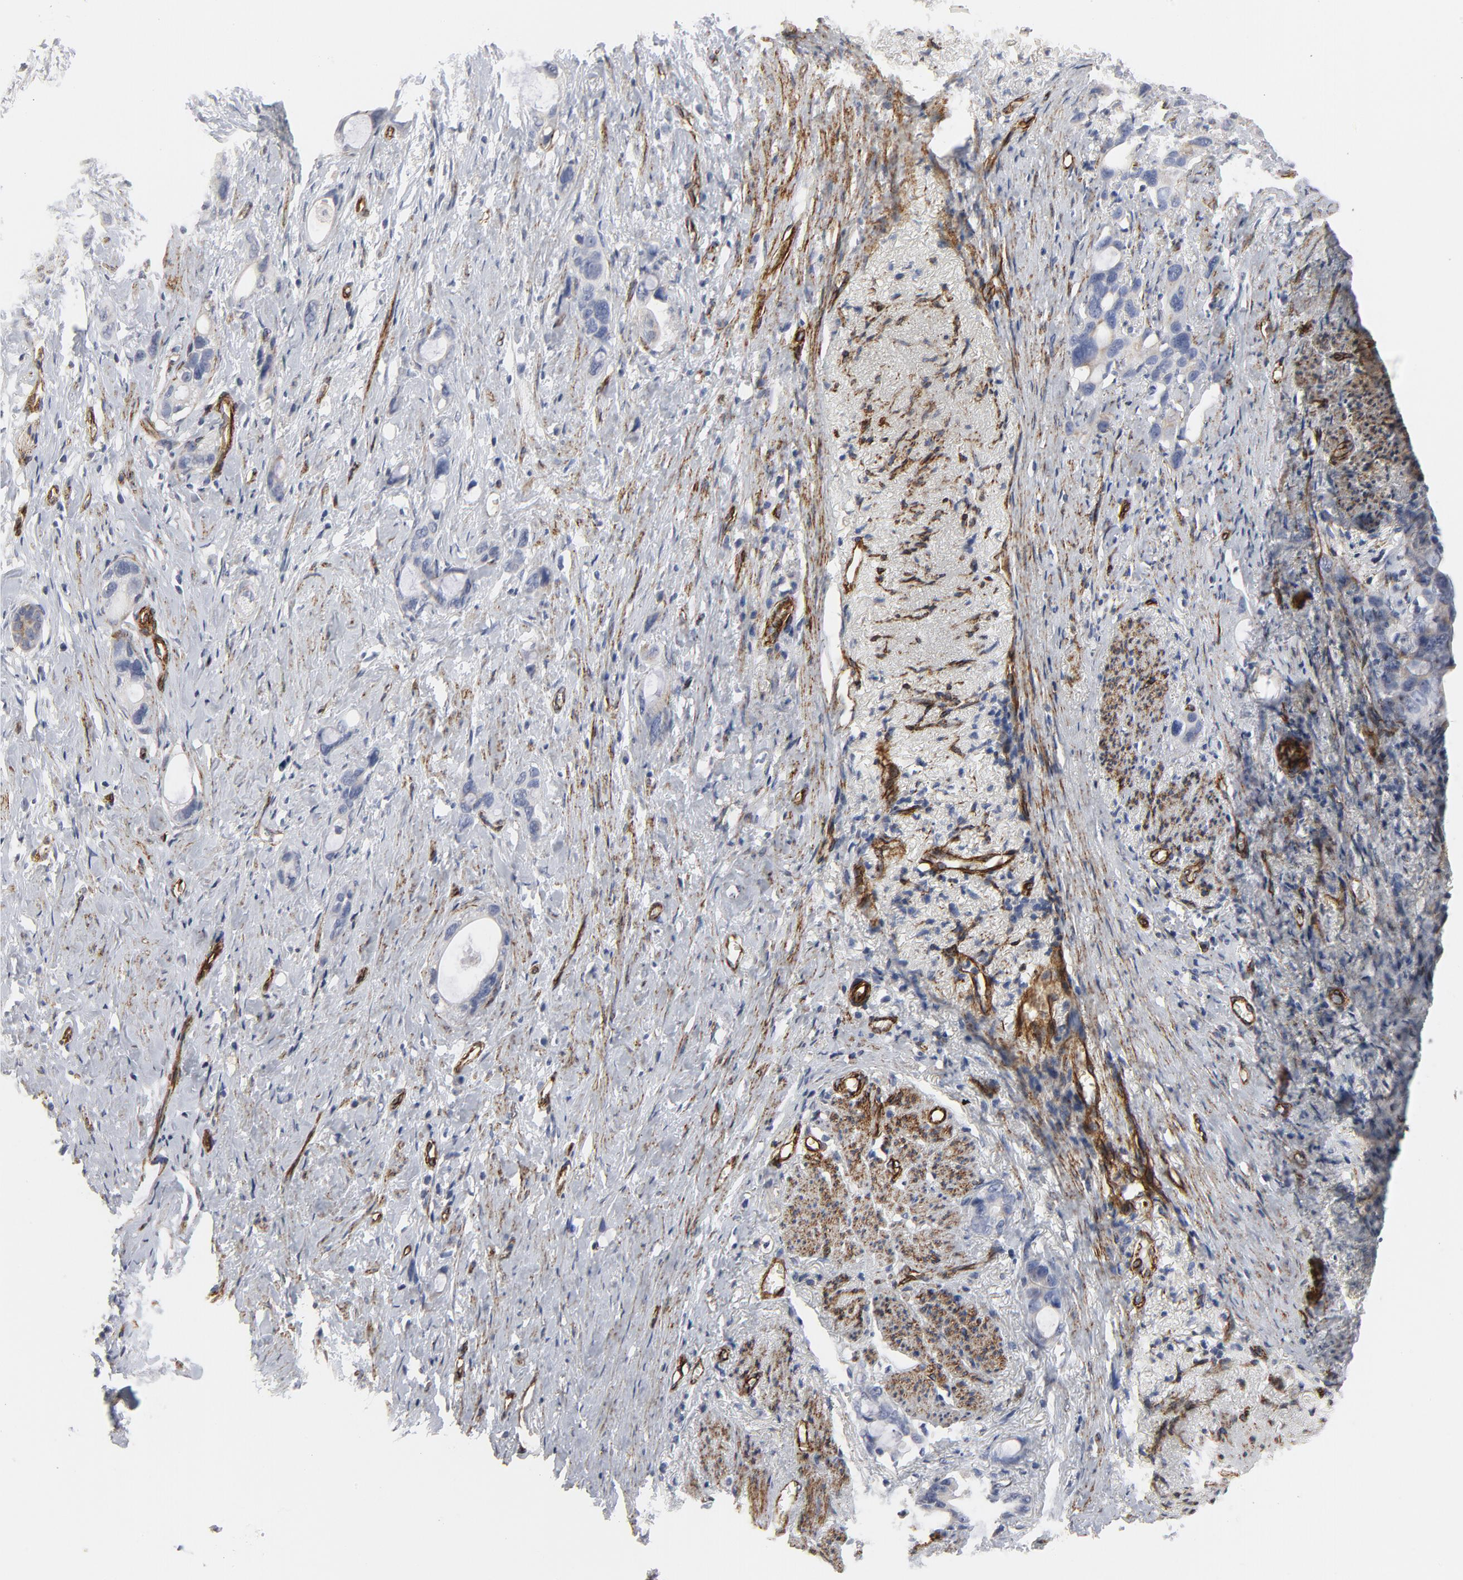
{"staining": {"intensity": "negative", "quantity": "none", "location": "none"}, "tissue": "stomach cancer", "cell_type": "Tumor cells", "image_type": "cancer", "snomed": [{"axis": "morphology", "description": "Adenocarcinoma, NOS"}, {"axis": "topography", "description": "Stomach"}], "caption": "Photomicrograph shows no significant protein staining in tumor cells of adenocarcinoma (stomach).", "gene": "GNG2", "patient": {"sex": "female", "age": 75}}